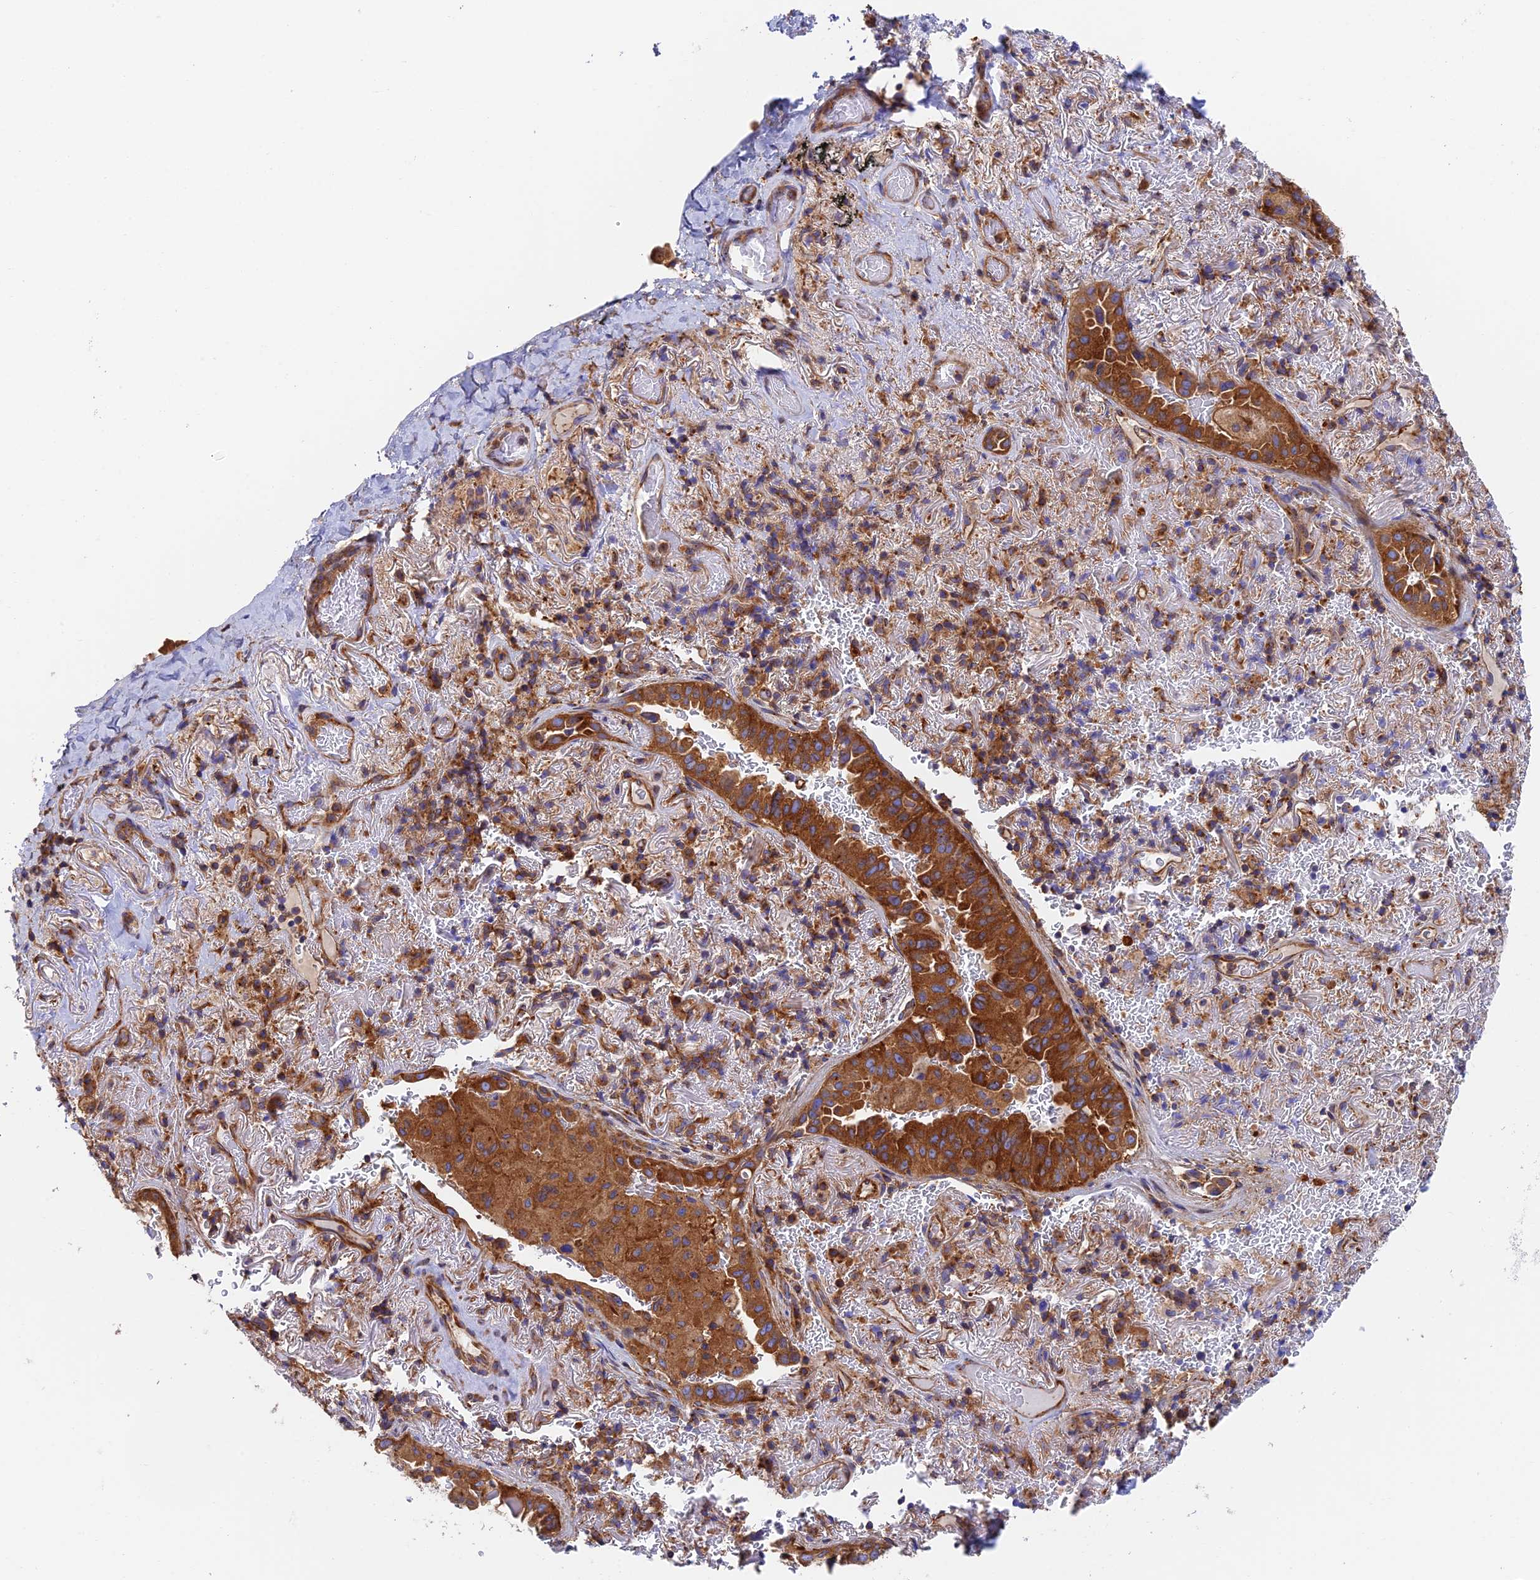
{"staining": {"intensity": "strong", "quantity": ">75%", "location": "cytoplasmic/membranous"}, "tissue": "lung cancer", "cell_type": "Tumor cells", "image_type": "cancer", "snomed": [{"axis": "morphology", "description": "Adenocarcinoma, NOS"}, {"axis": "topography", "description": "Lung"}], "caption": "Lung cancer tissue exhibits strong cytoplasmic/membranous staining in about >75% of tumor cells, visualized by immunohistochemistry.", "gene": "DCTN2", "patient": {"sex": "female", "age": 69}}